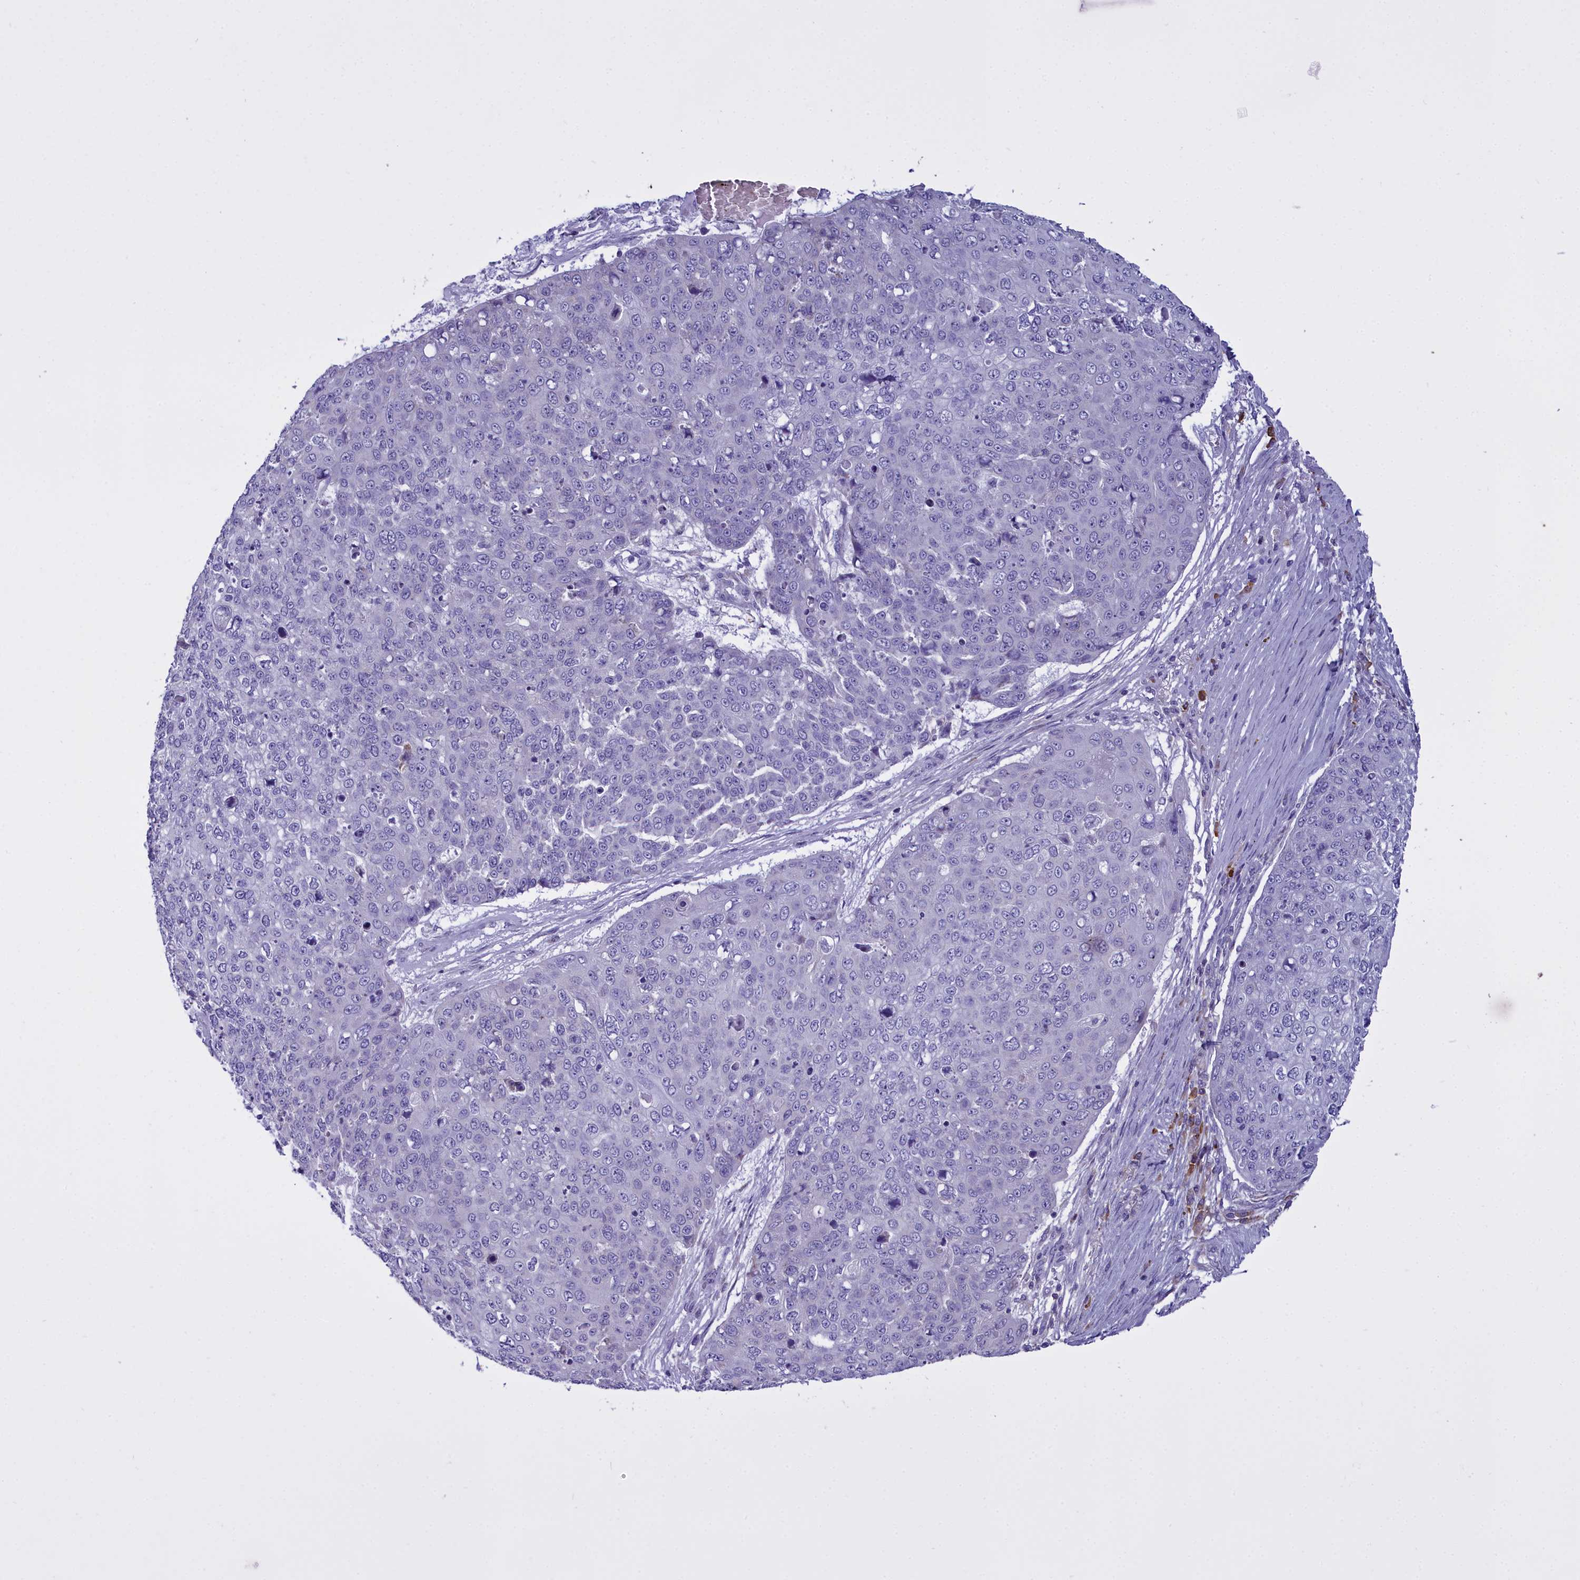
{"staining": {"intensity": "negative", "quantity": "none", "location": "none"}, "tissue": "skin cancer", "cell_type": "Tumor cells", "image_type": "cancer", "snomed": [{"axis": "morphology", "description": "Squamous cell carcinoma, NOS"}, {"axis": "topography", "description": "Skin"}], "caption": "Tumor cells show no significant protein expression in skin cancer.", "gene": "CD5", "patient": {"sex": "male", "age": 71}}